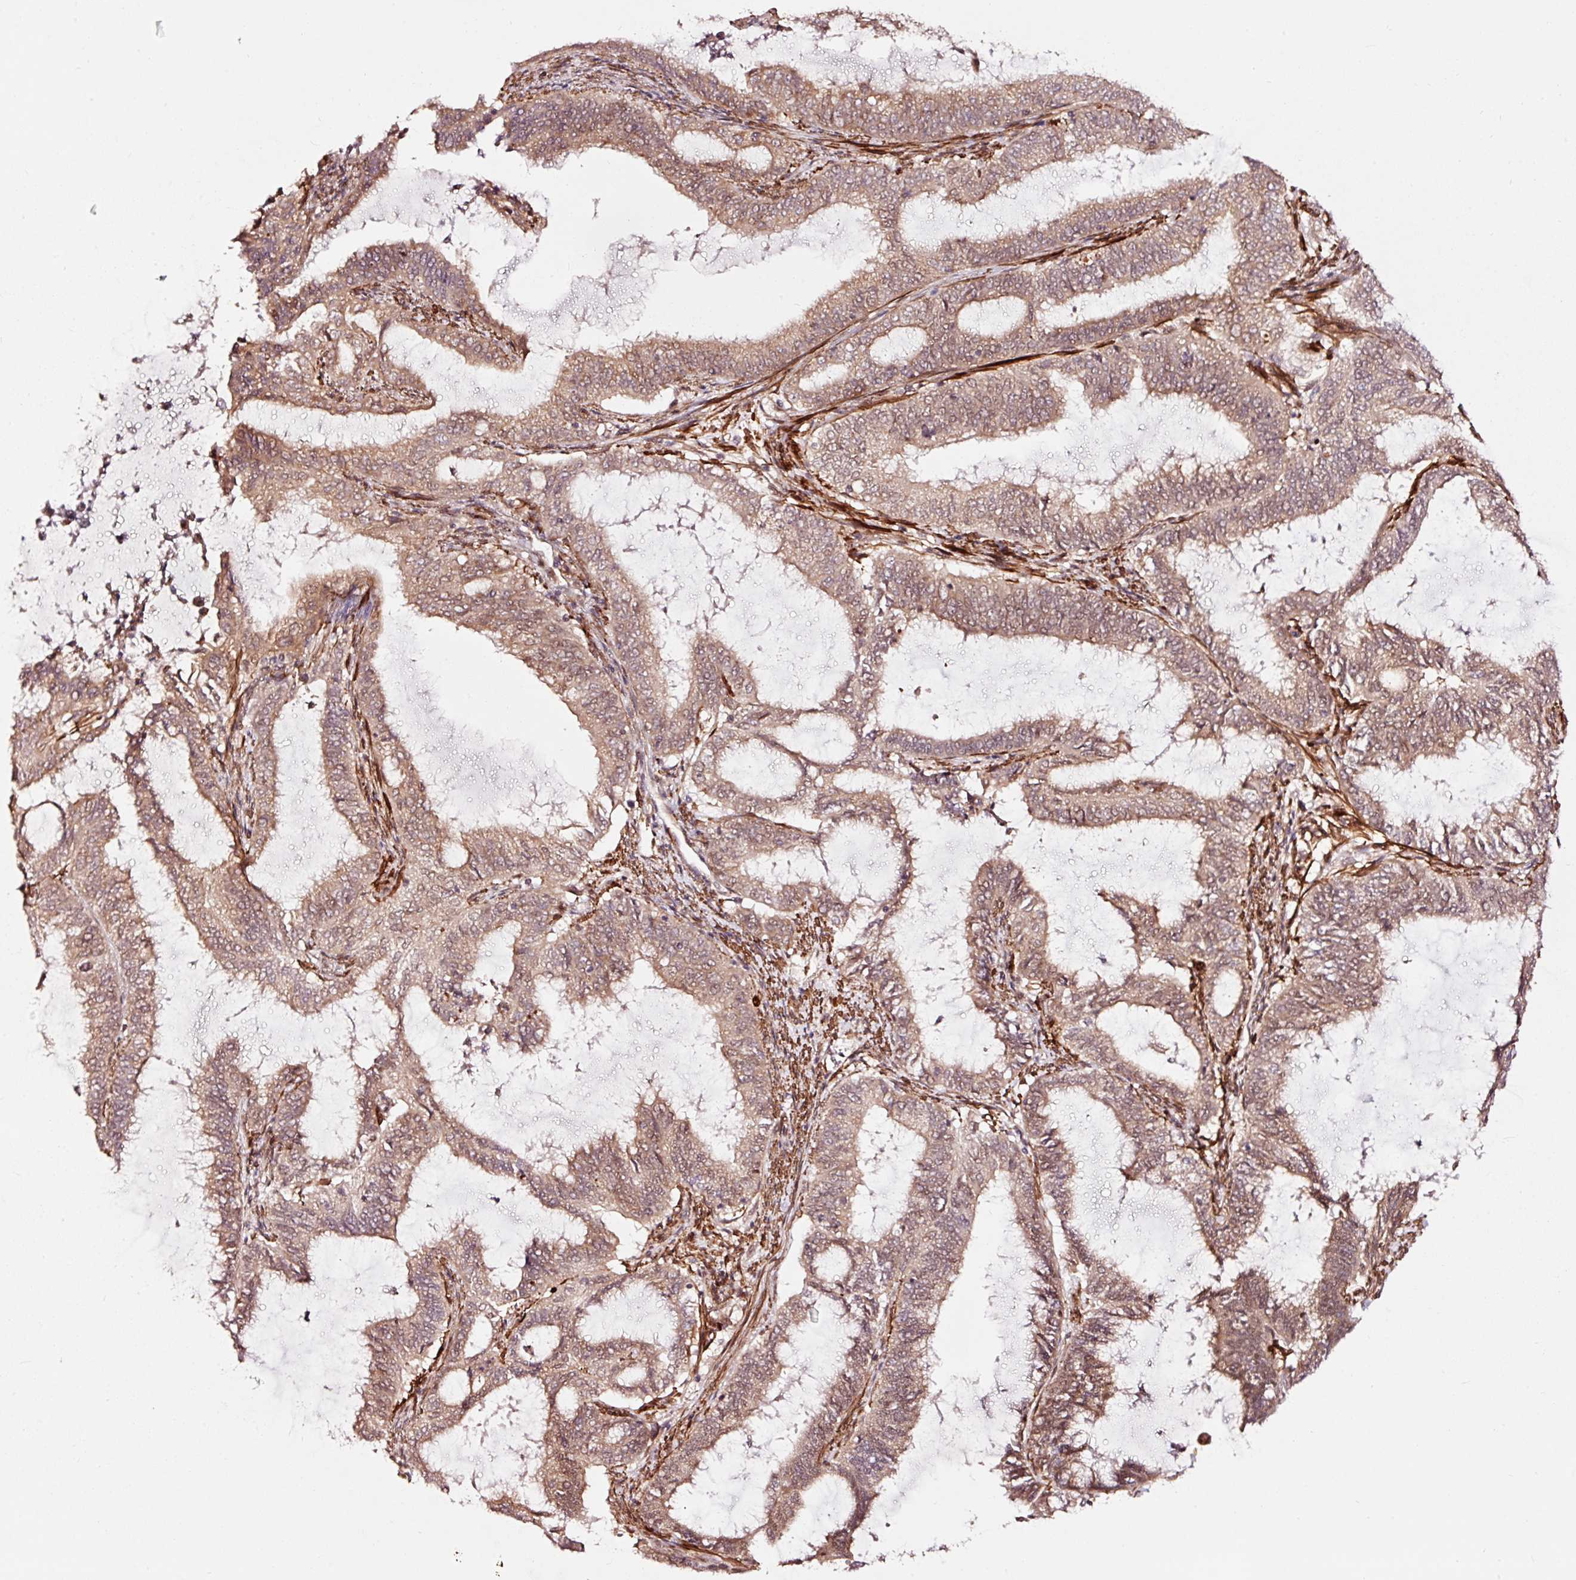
{"staining": {"intensity": "moderate", "quantity": ">75%", "location": "cytoplasmic/membranous"}, "tissue": "endometrial cancer", "cell_type": "Tumor cells", "image_type": "cancer", "snomed": [{"axis": "morphology", "description": "Adenocarcinoma, NOS"}, {"axis": "topography", "description": "Endometrium"}], "caption": "A photomicrograph of human endometrial cancer stained for a protein shows moderate cytoplasmic/membranous brown staining in tumor cells.", "gene": "TPM1", "patient": {"sex": "female", "age": 51}}